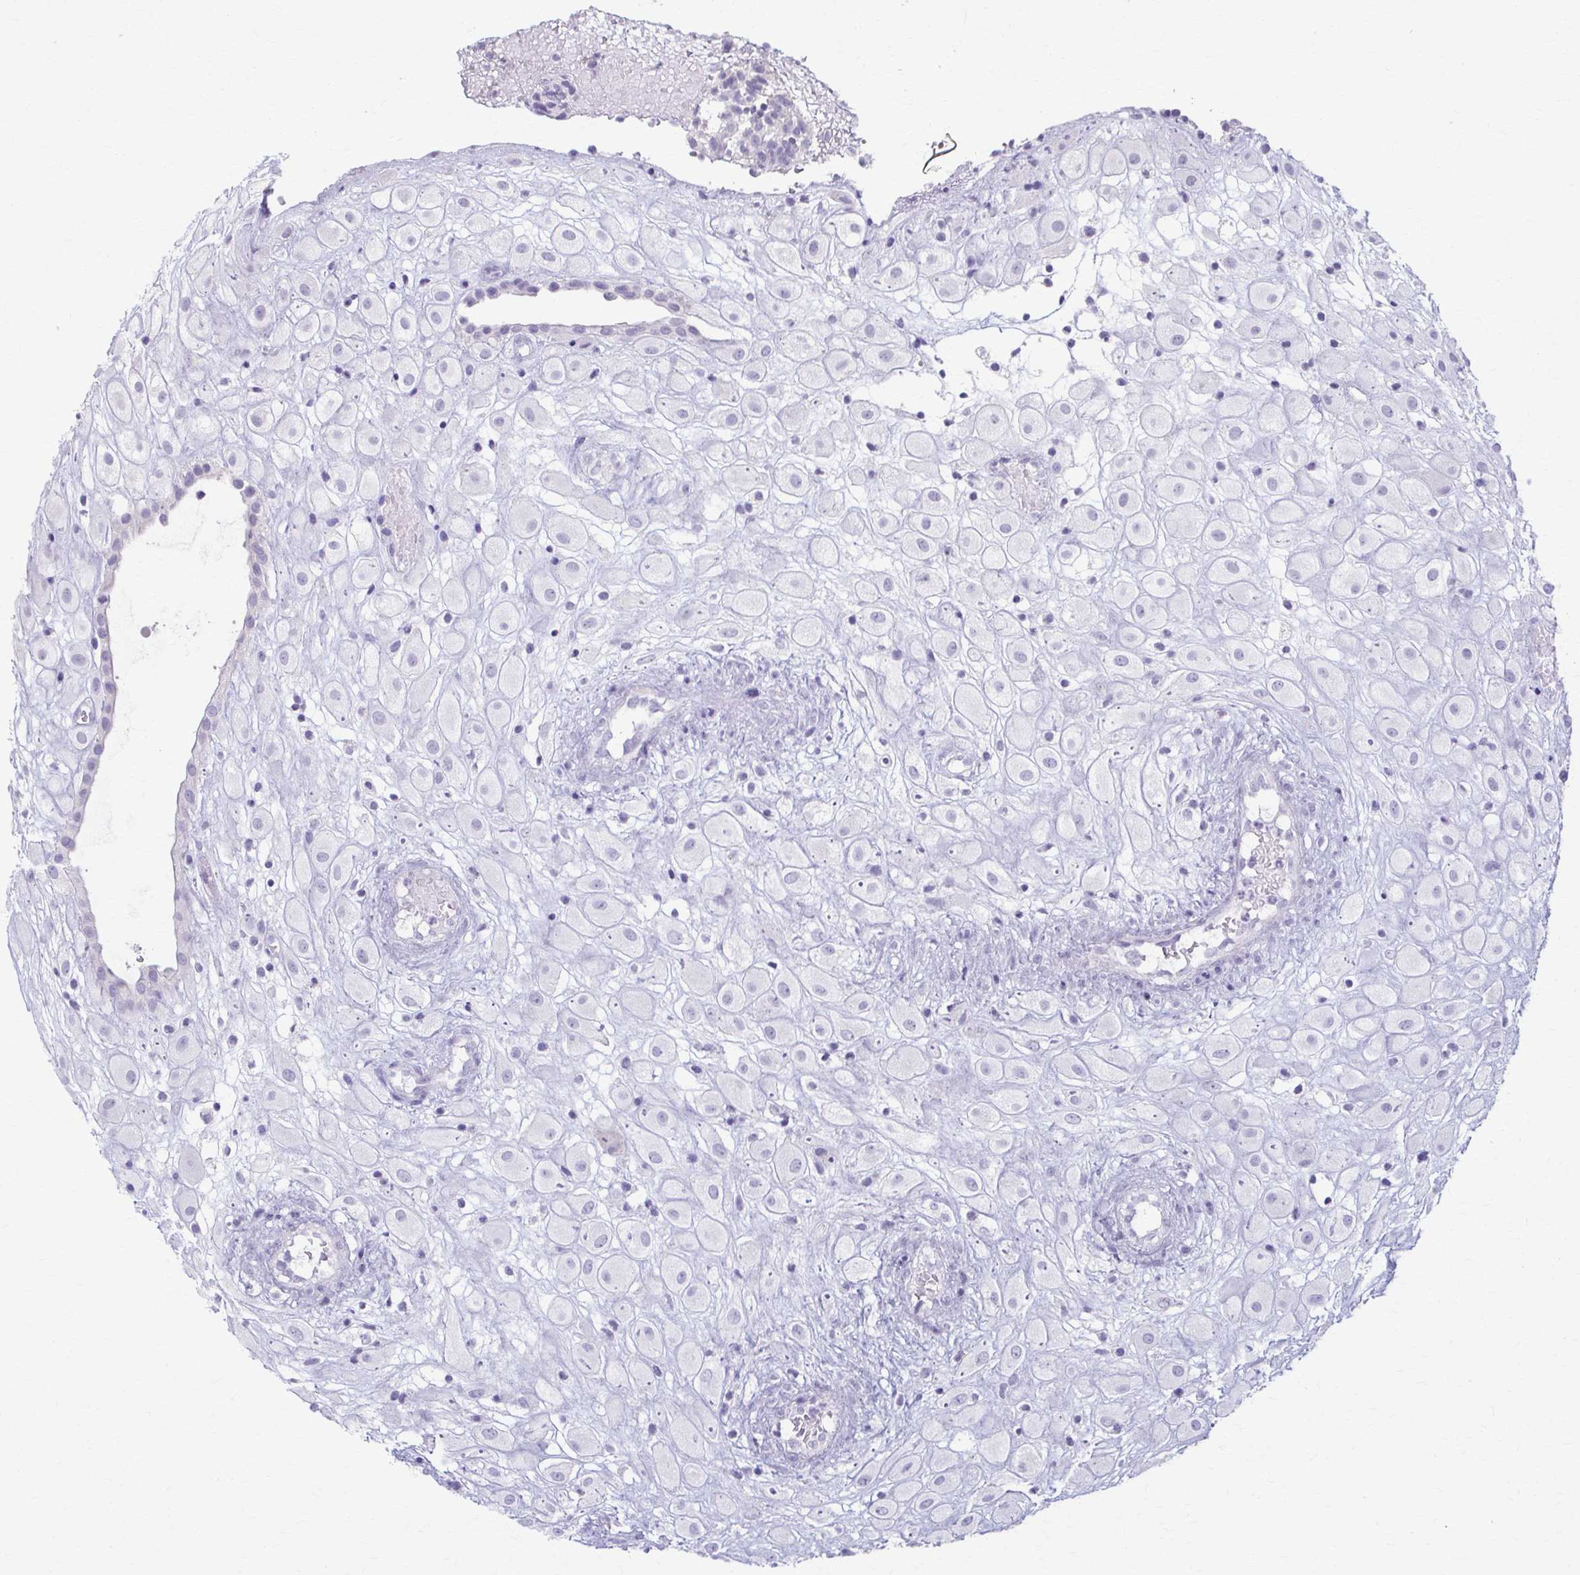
{"staining": {"intensity": "negative", "quantity": "none", "location": "none"}, "tissue": "placenta", "cell_type": "Decidual cells", "image_type": "normal", "snomed": [{"axis": "morphology", "description": "Normal tissue, NOS"}, {"axis": "topography", "description": "Placenta"}], "caption": "Immunohistochemistry photomicrograph of unremarkable placenta stained for a protein (brown), which displays no expression in decidual cells.", "gene": "LDLRAP1", "patient": {"sex": "female", "age": 24}}